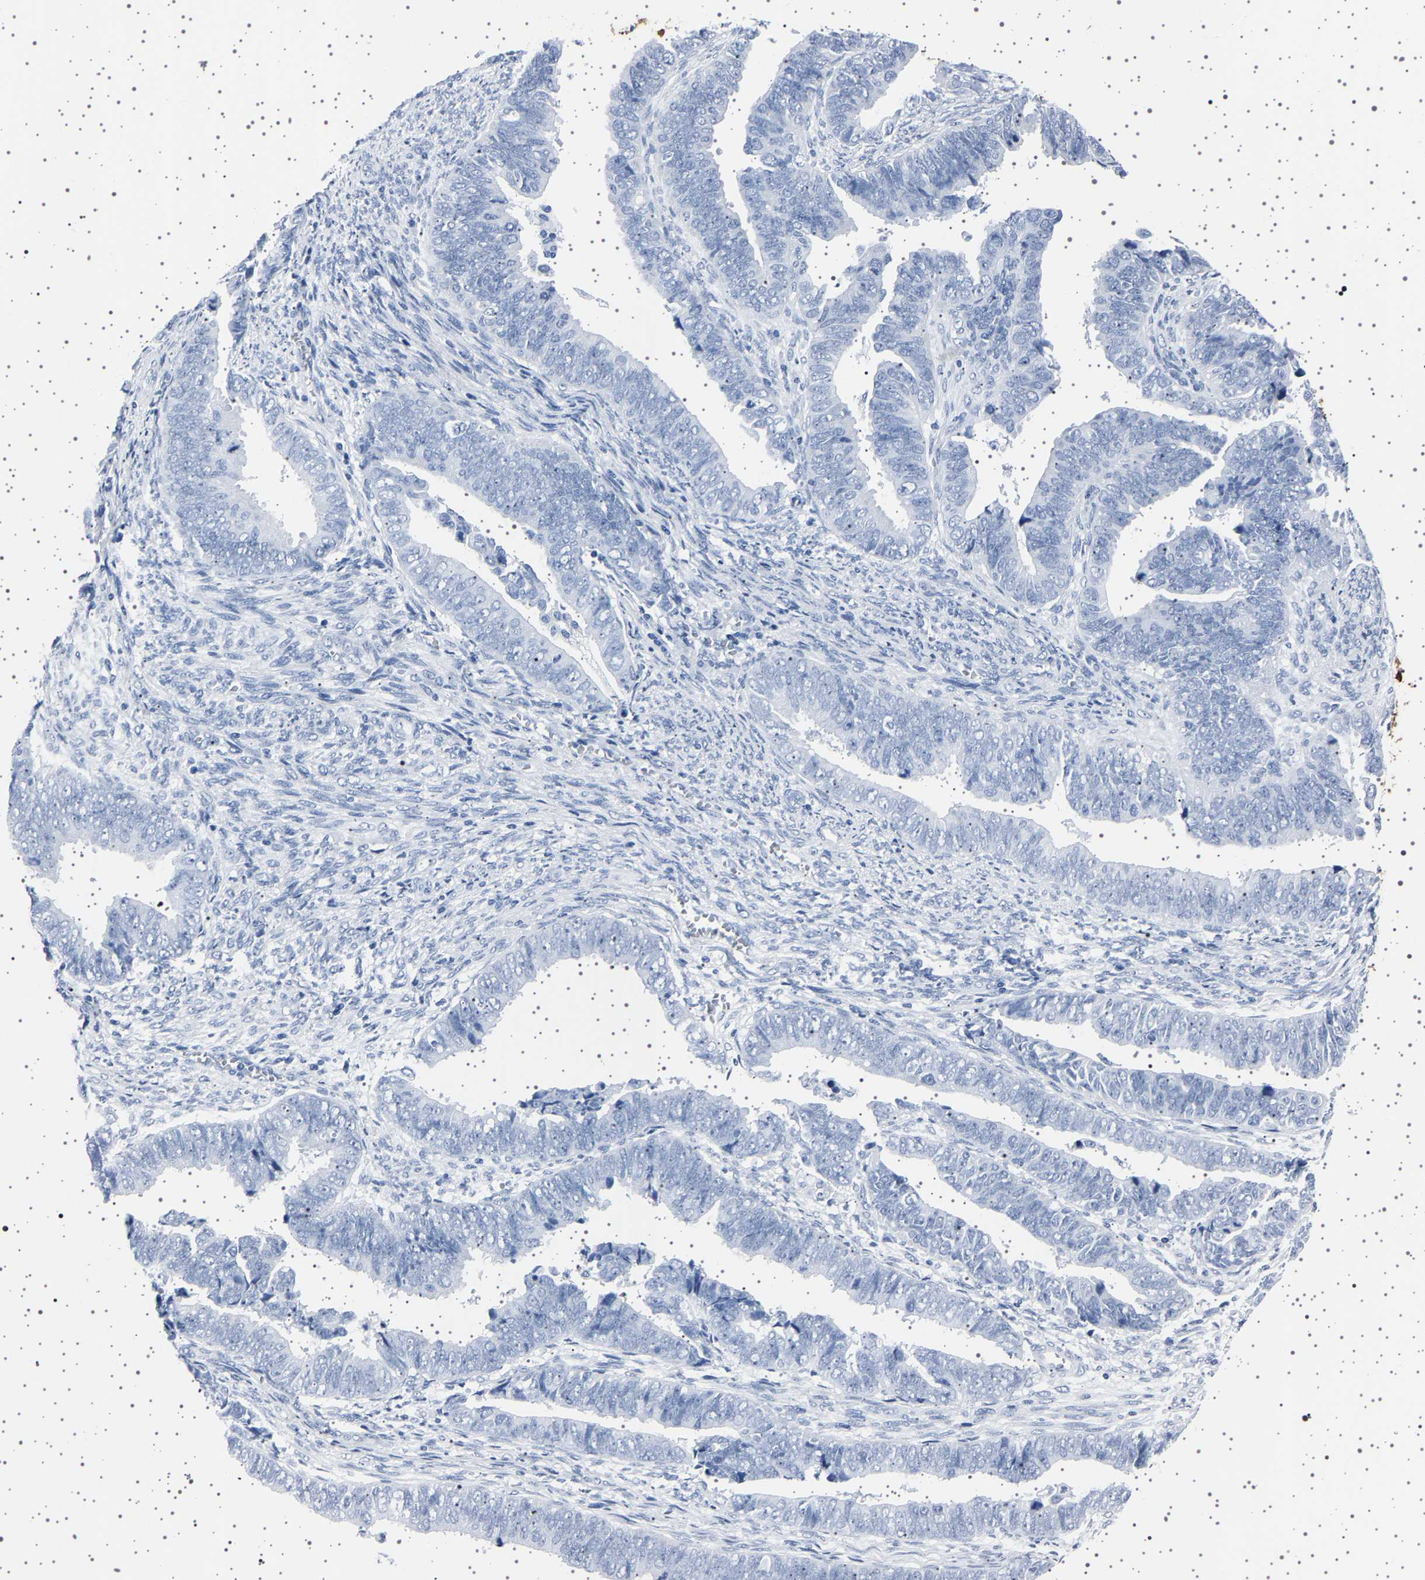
{"staining": {"intensity": "negative", "quantity": "none", "location": "none"}, "tissue": "endometrial cancer", "cell_type": "Tumor cells", "image_type": "cancer", "snomed": [{"axis": "morphology", "description": "Adenocarcinoma, NOS"}, {"axis": "topography", "description": "Endometrium"}], "caption": "Protein analysis of endometrial cancer (adenocarcinoma) reveals no significant staining in tumor cells.", "gene": "TFF3", "patient": {"sex": "female", "age": 75}}